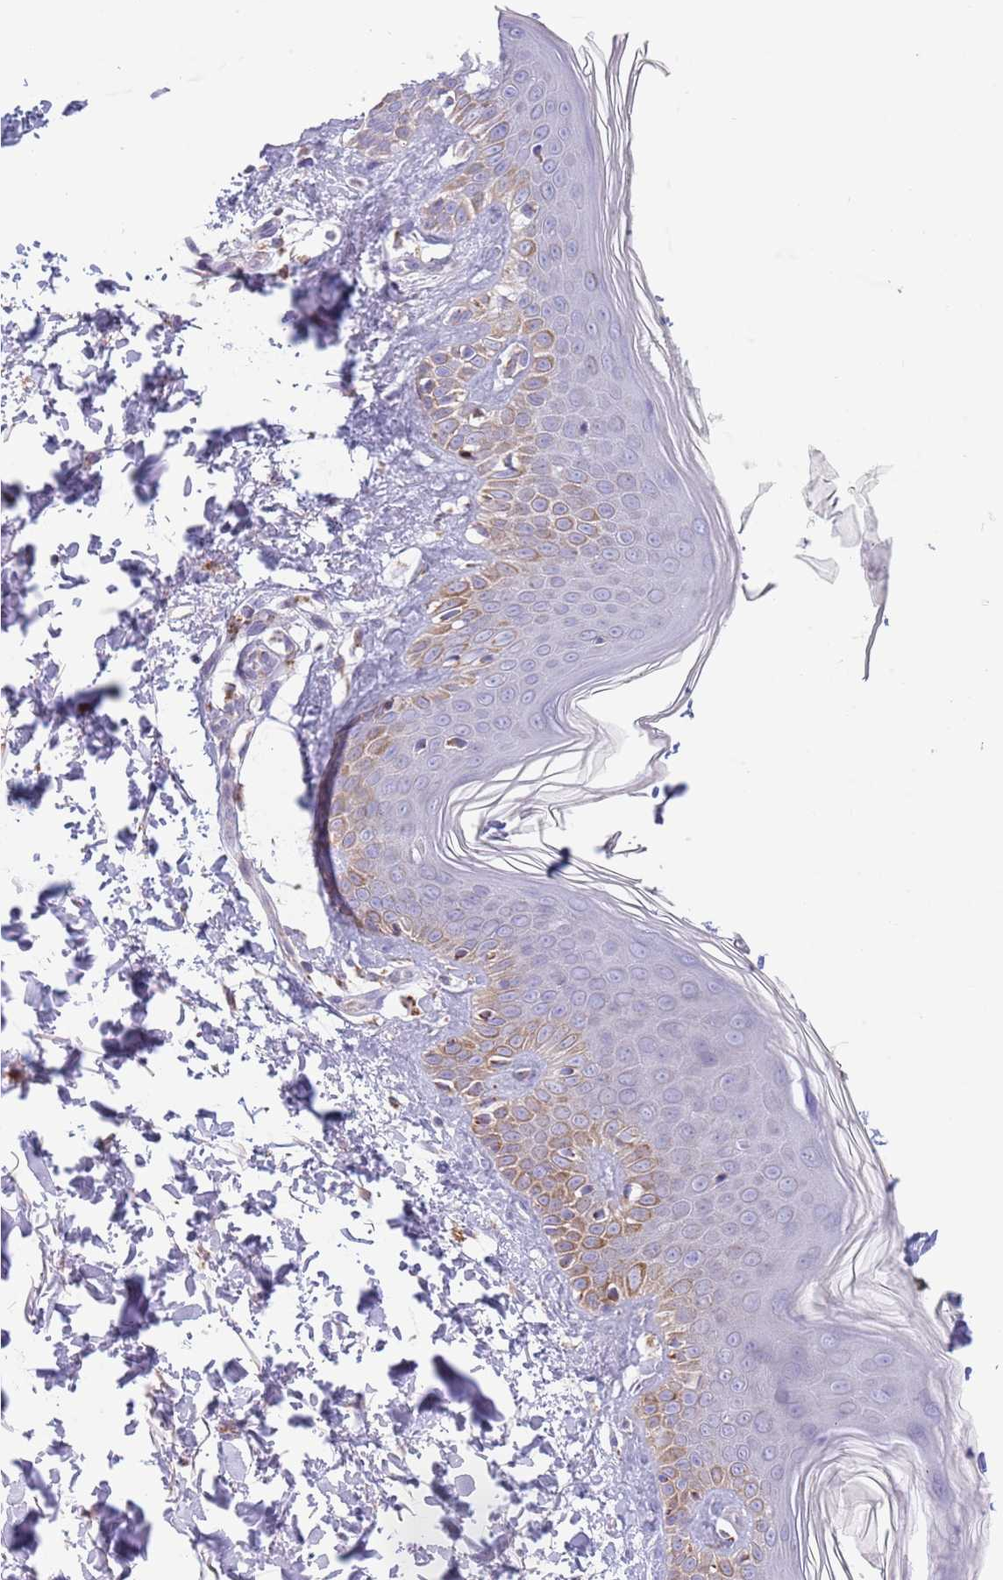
{"staining": {"intensity": "negative", "quantity": "none", "location": "none"}, "tissue": "skin", "cell_type": "Fibroblasts", "image_type": "normal", "snomed": [{"axis": "morphology", "description": "Normal tissue, NOS"}, {"axis": "topography", "description": "Skin"}], "caption": "Skin stained for a protein using immunohistochemistry (IHC) demonstrates no staining fibroblasts.", "gene": "LHX6", "patient": {"sex": "male", "age": 37}}